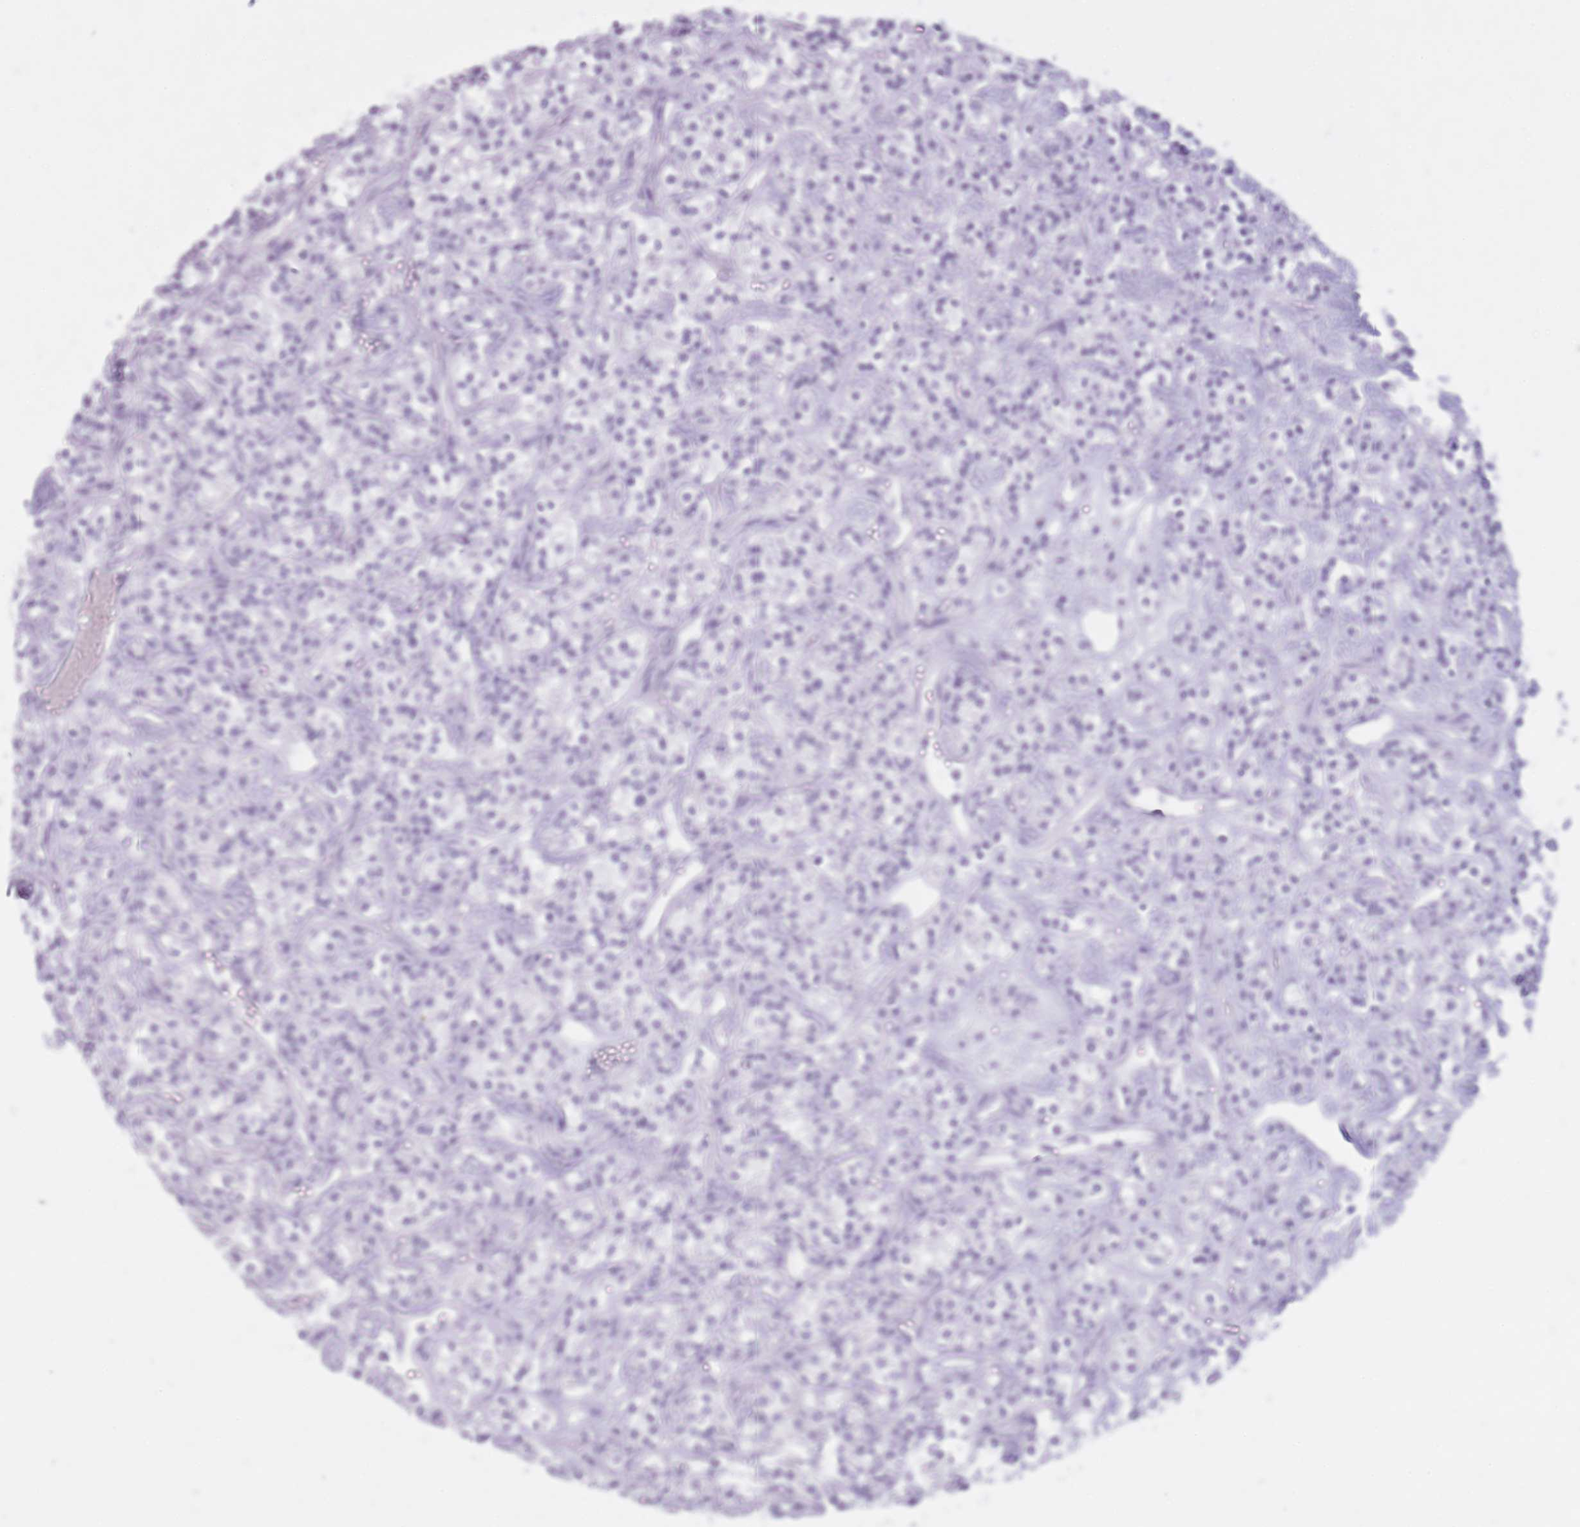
{"staining": {"intensity": "negative", "quantity": "none", "location": "none"}, "tissue": "renal cancer", "cell_type": "Tumor cells", "image_type": "cancer", "snomed": [{"axis": "morphology", "description": "Adenocarcinoma, NOS"}, {"axis": "topography", "description": "Kidney"}], "caption": "Tumor cells show no significant protein staining in renal cancer. (DAB (3,3'-diaminobenzidine) immunohistochemistry, high magnification).", "gene": "GOLGA6D", "patient": {"sex": "male", "age": 77}}